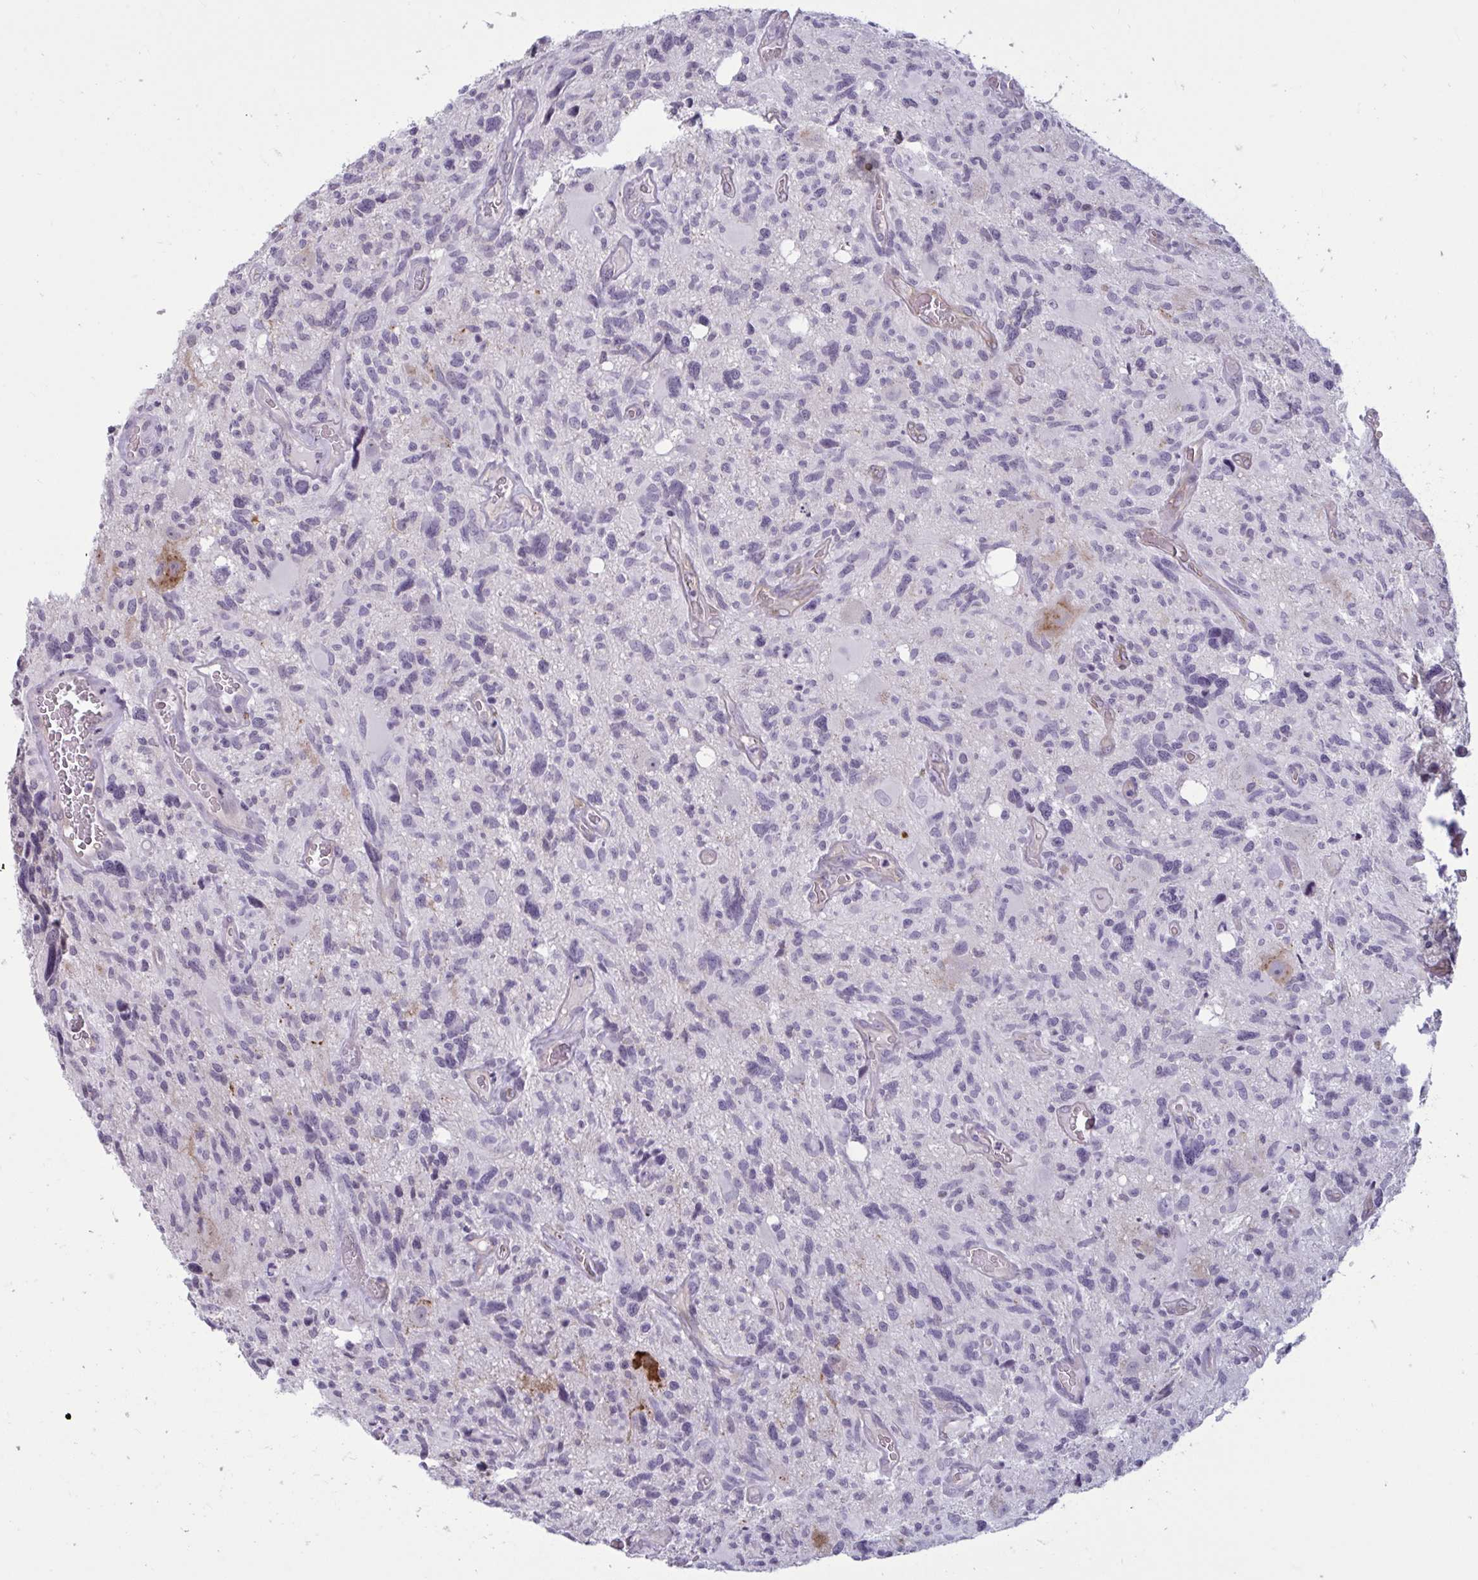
{"staining": {"intensity": "negative", "quantity": "none", "location": "none"}, "tissue": "glioma", "cell_type": "Tumor cells", "image_type": "cancer", "snomed": [{"axis": "morphology", "description": "Glioma, malignant, High grade"}, {"axis": "topography", "description": "Brain"}], "caption": "A histopathology image of high-grade glioma (malignant) stained for a protein demonstrates no brown staining in tumor cells.", "gene": "TBC1D4", "patient": {"sex": "male", "age": 49}}